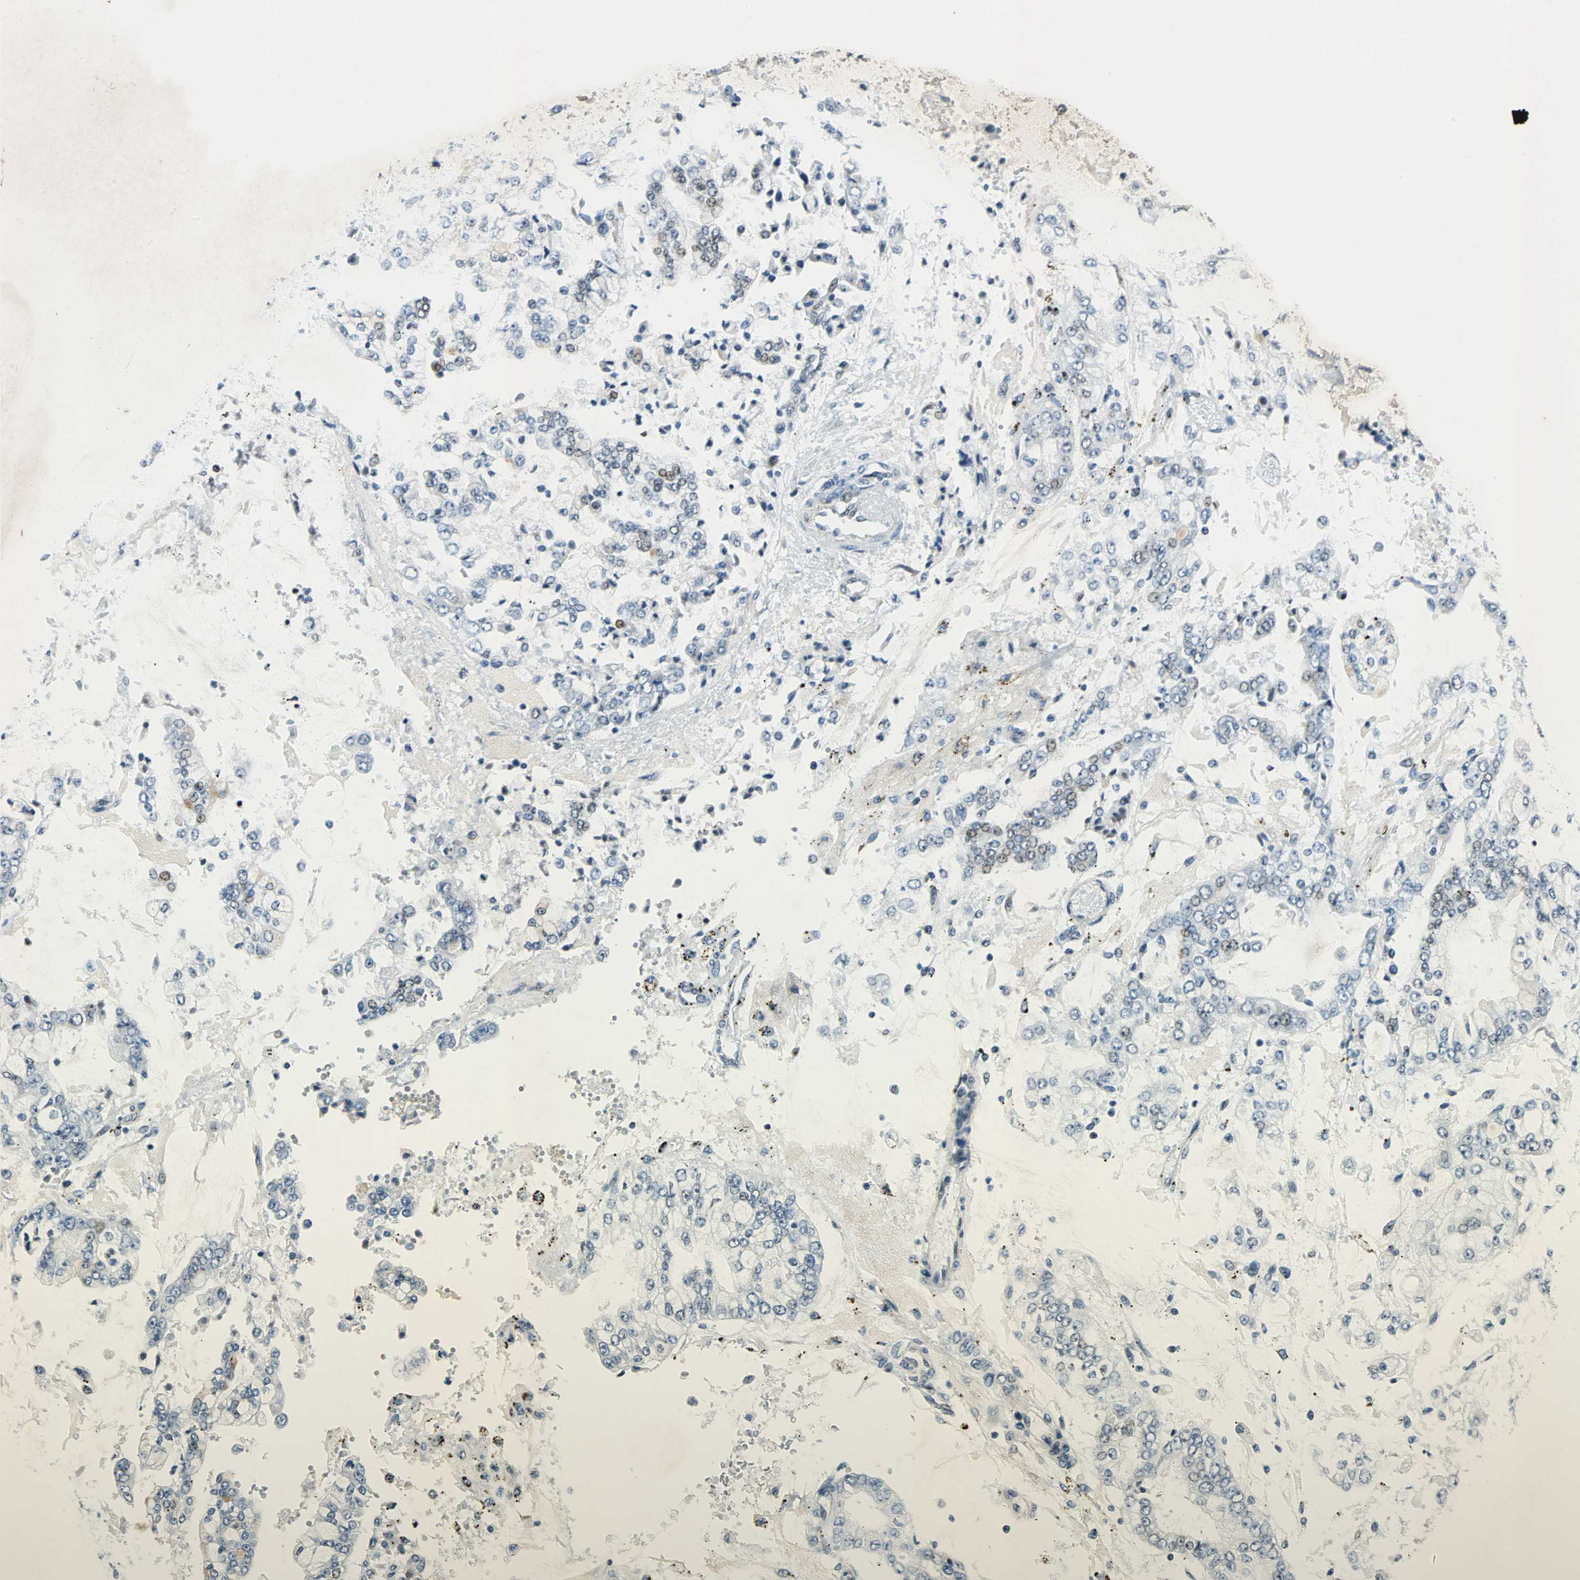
{"staining": {"intensity": "negative", "quantity": "none", "location": "none"}, "tissue": "stomach cancer", "cell_type": "Tumor cells", "image_type": "cancer", "snomed": [{"axis": "morphology", "description": "Adenocarcinoma, NOS"}, {"axis": "topography", "description": "Stomach"}], "caption": "Tumor cells show no significant protein staining in stomach adenocarcinoma.", "gene": "AJUBA", "patient": {"sex": "male", "age": 76}}